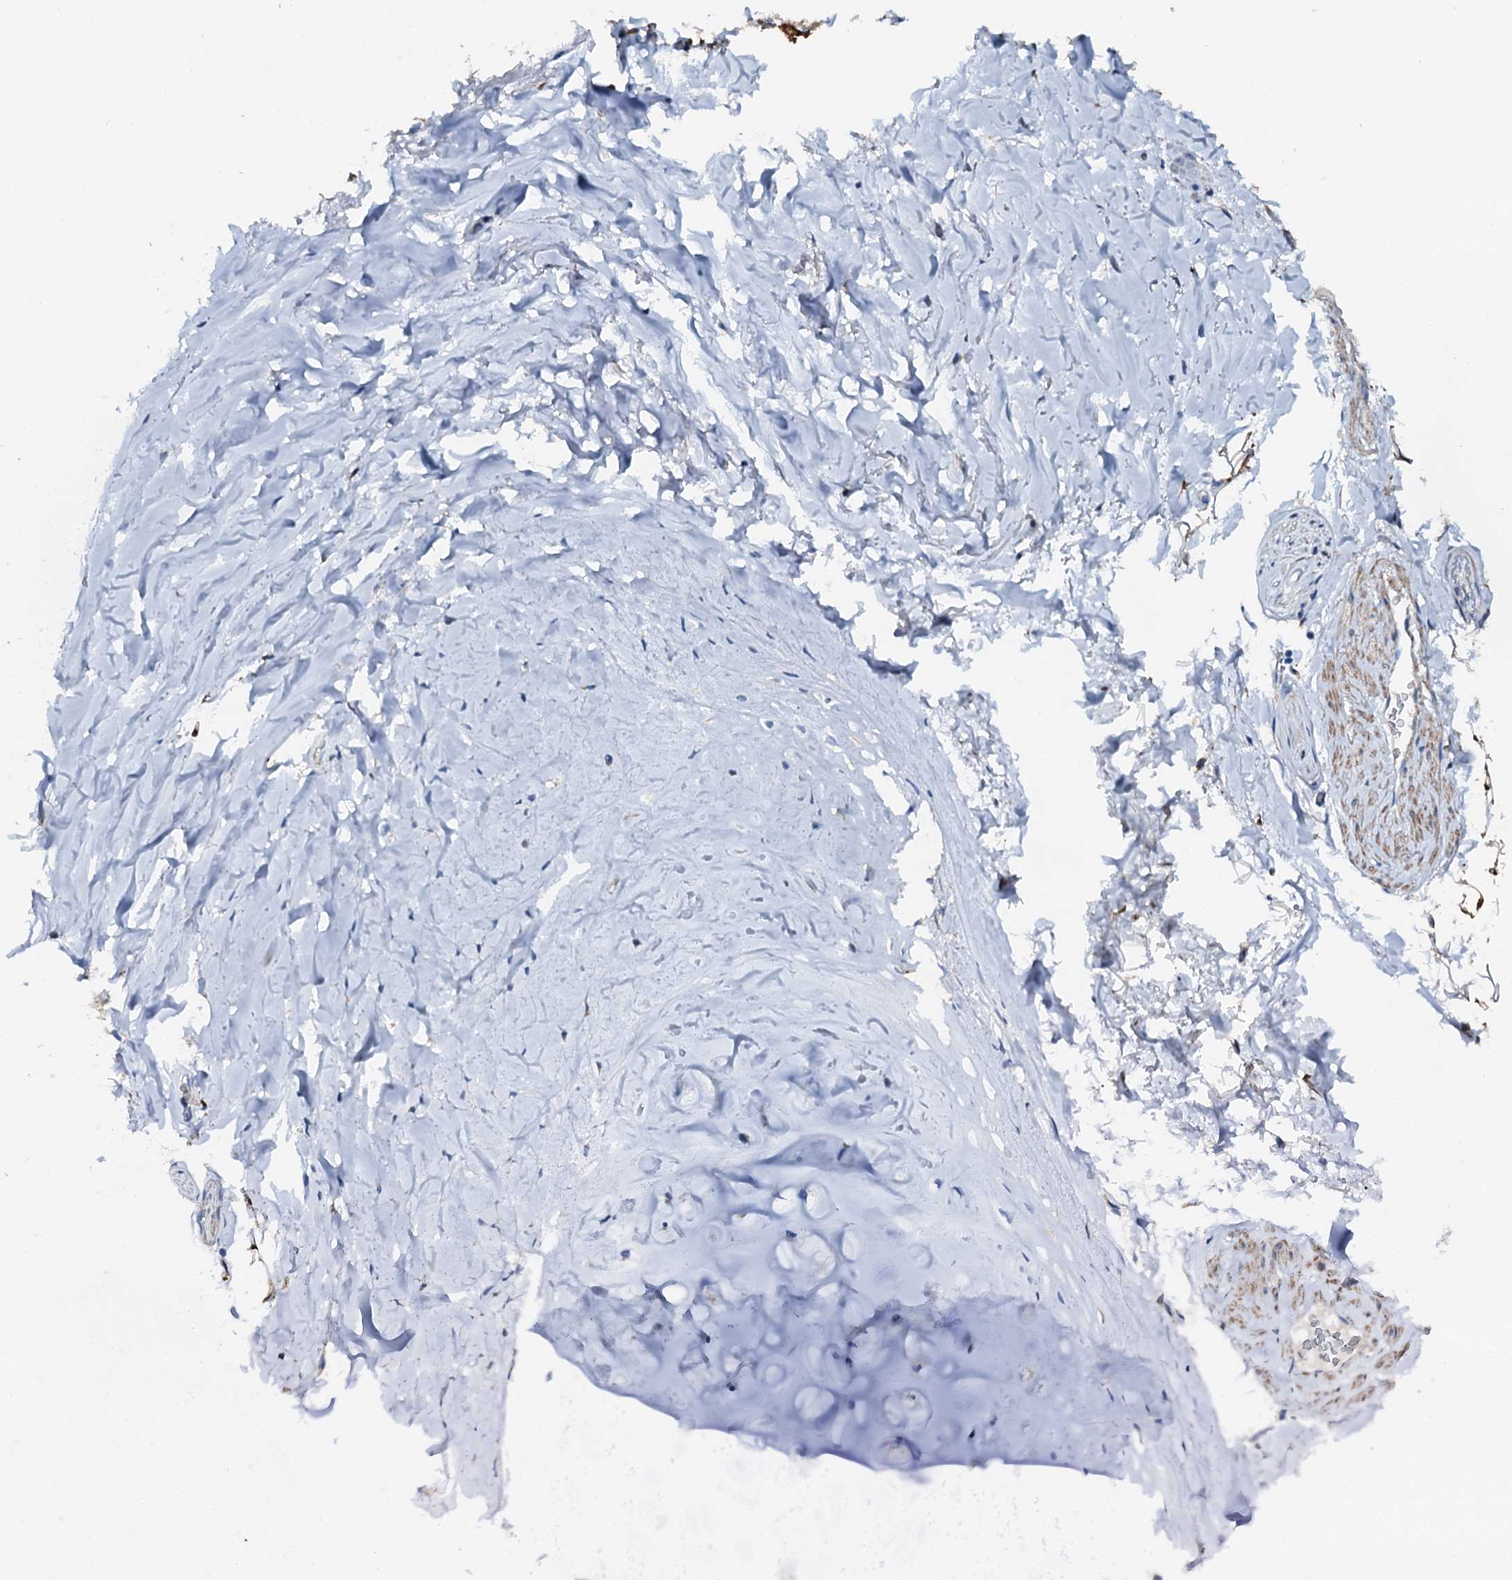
{"staining": {"intensity": "moderate", "quantity": "<25%", "location": "cytoplasmic/membranous"}, "tissue": "adipose tissue", "cell_type": "Adipocytes", "image_type": "normal", "snomed": [{"axis": "morphology", "description": "Normal tissue, NOS"}, {"axis": "topography", "description": "Lymph node"}, {"axis": "topography", "description": "Bronchus"}], "caption": "Immunohistochemistry staining of unremarkable adipose tissue, which demonstrates low levels of moderate cytoplasmic/membranous positivity in about <25% of adipocytes indicating moderate cytoplasmic/membranous protein expression. The staining was performed using DAB (brown) for protein detection and nuclei were counterstained in hematoxylin (blue).", "gene": "GFOD2", "patient": {"sex": "male", "age": 63}}